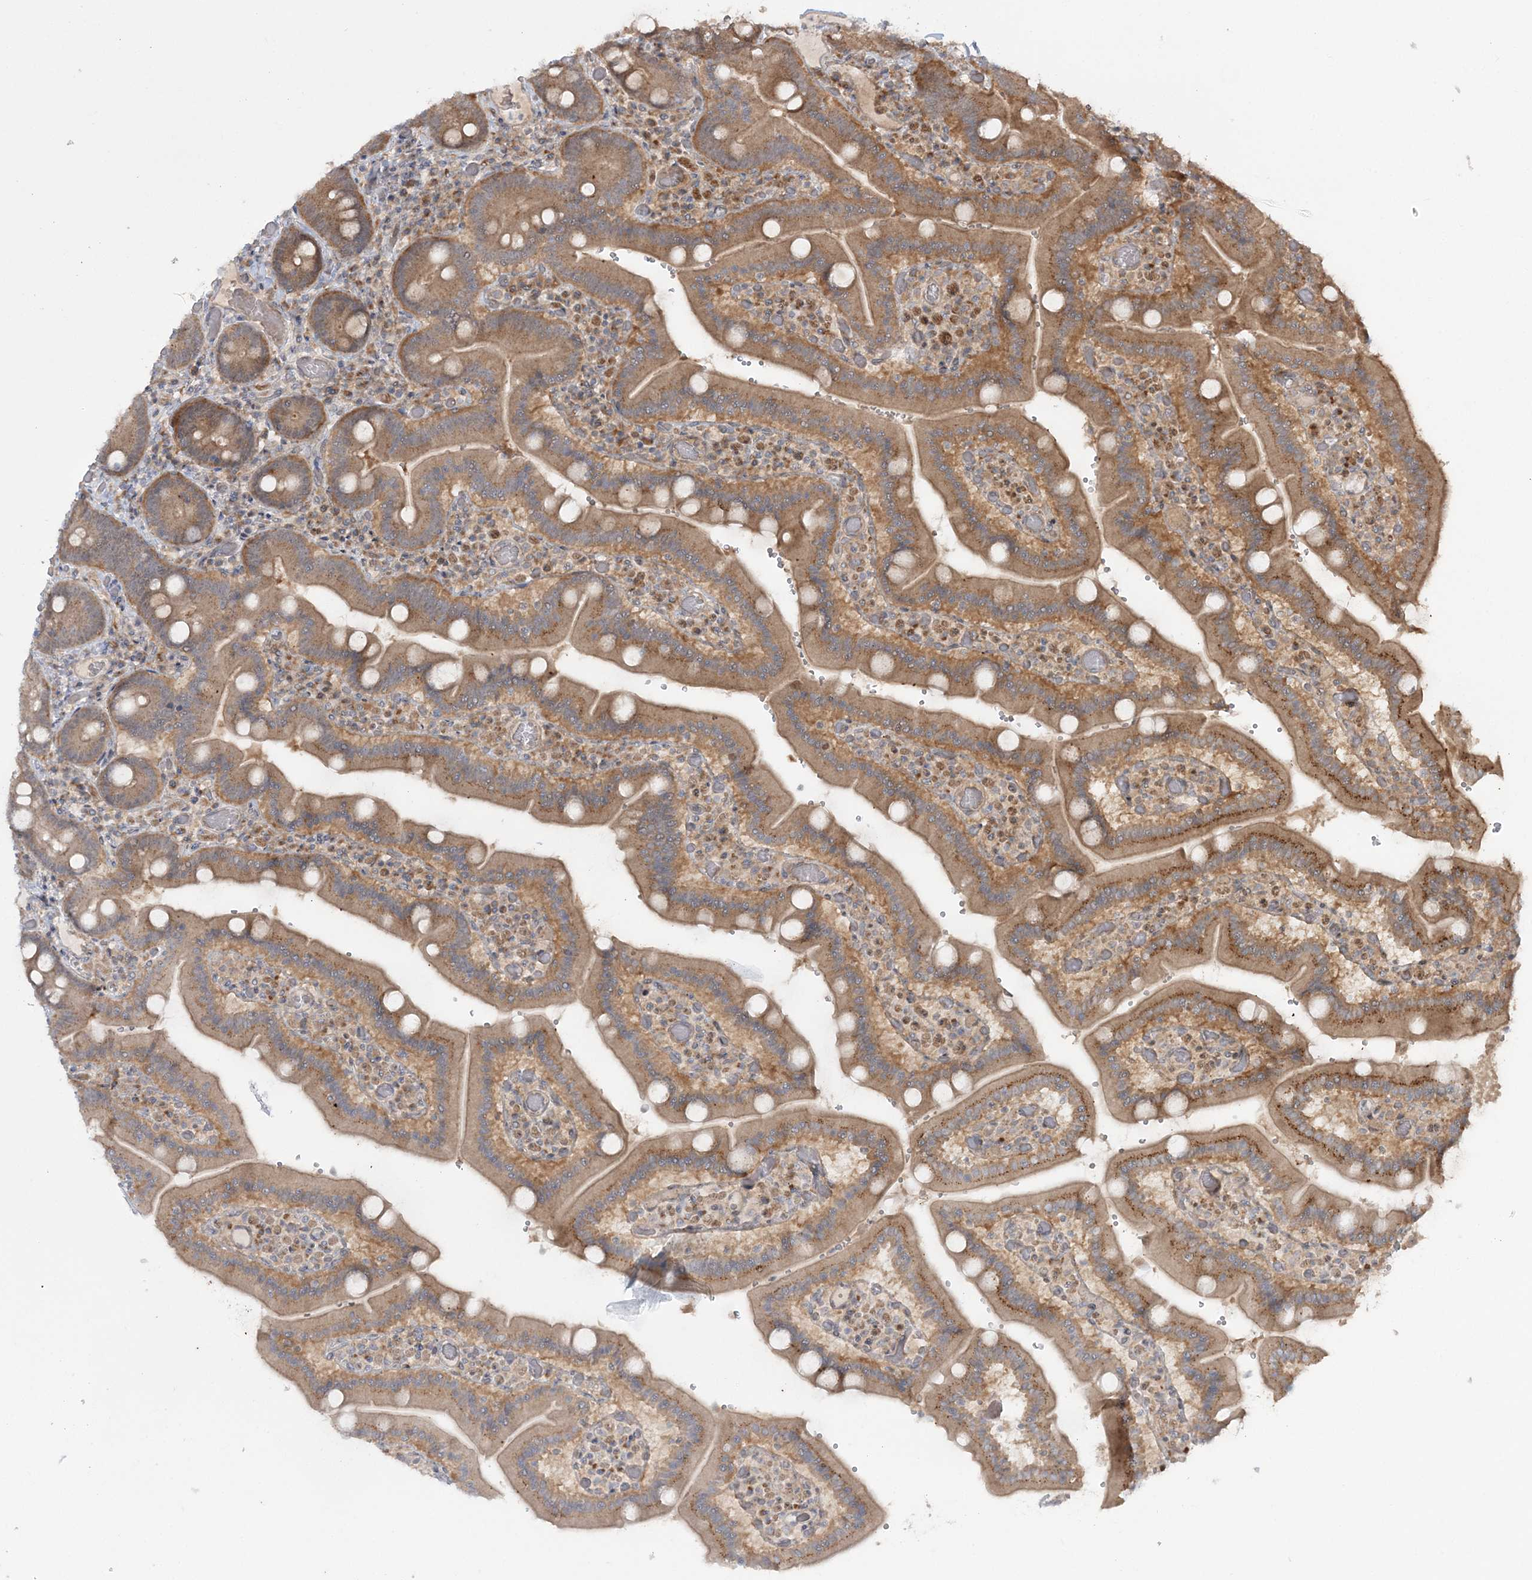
{"staining": {"intensity": "moderate", "quantity": ">75%", "location": "cytoplasmic/membranous"}, "tissue": "duodenum", "cell_type": "Glandular cells", "image_type": "normal", "snomed": [{"axis": "morphology", "description": "Normal tissue, NOS"}, {"axis": "topography", "description": "Duodenum"}], "caption": "DAB (3,3'-diaminobenzidine) immunohistochemical staining of unremarkable human duodenum reveals moderate cytoplasmic/membranous protein expression in about >75% of glandular cells. The protein is stained brown, and the nuclei are stained in blue (DAB (3,3'-diaminobenzidine) IHC with brightfield microscopy, high magnification).", "gene": "MOCS2", "patient": {"sex": "female", "age": 62}}